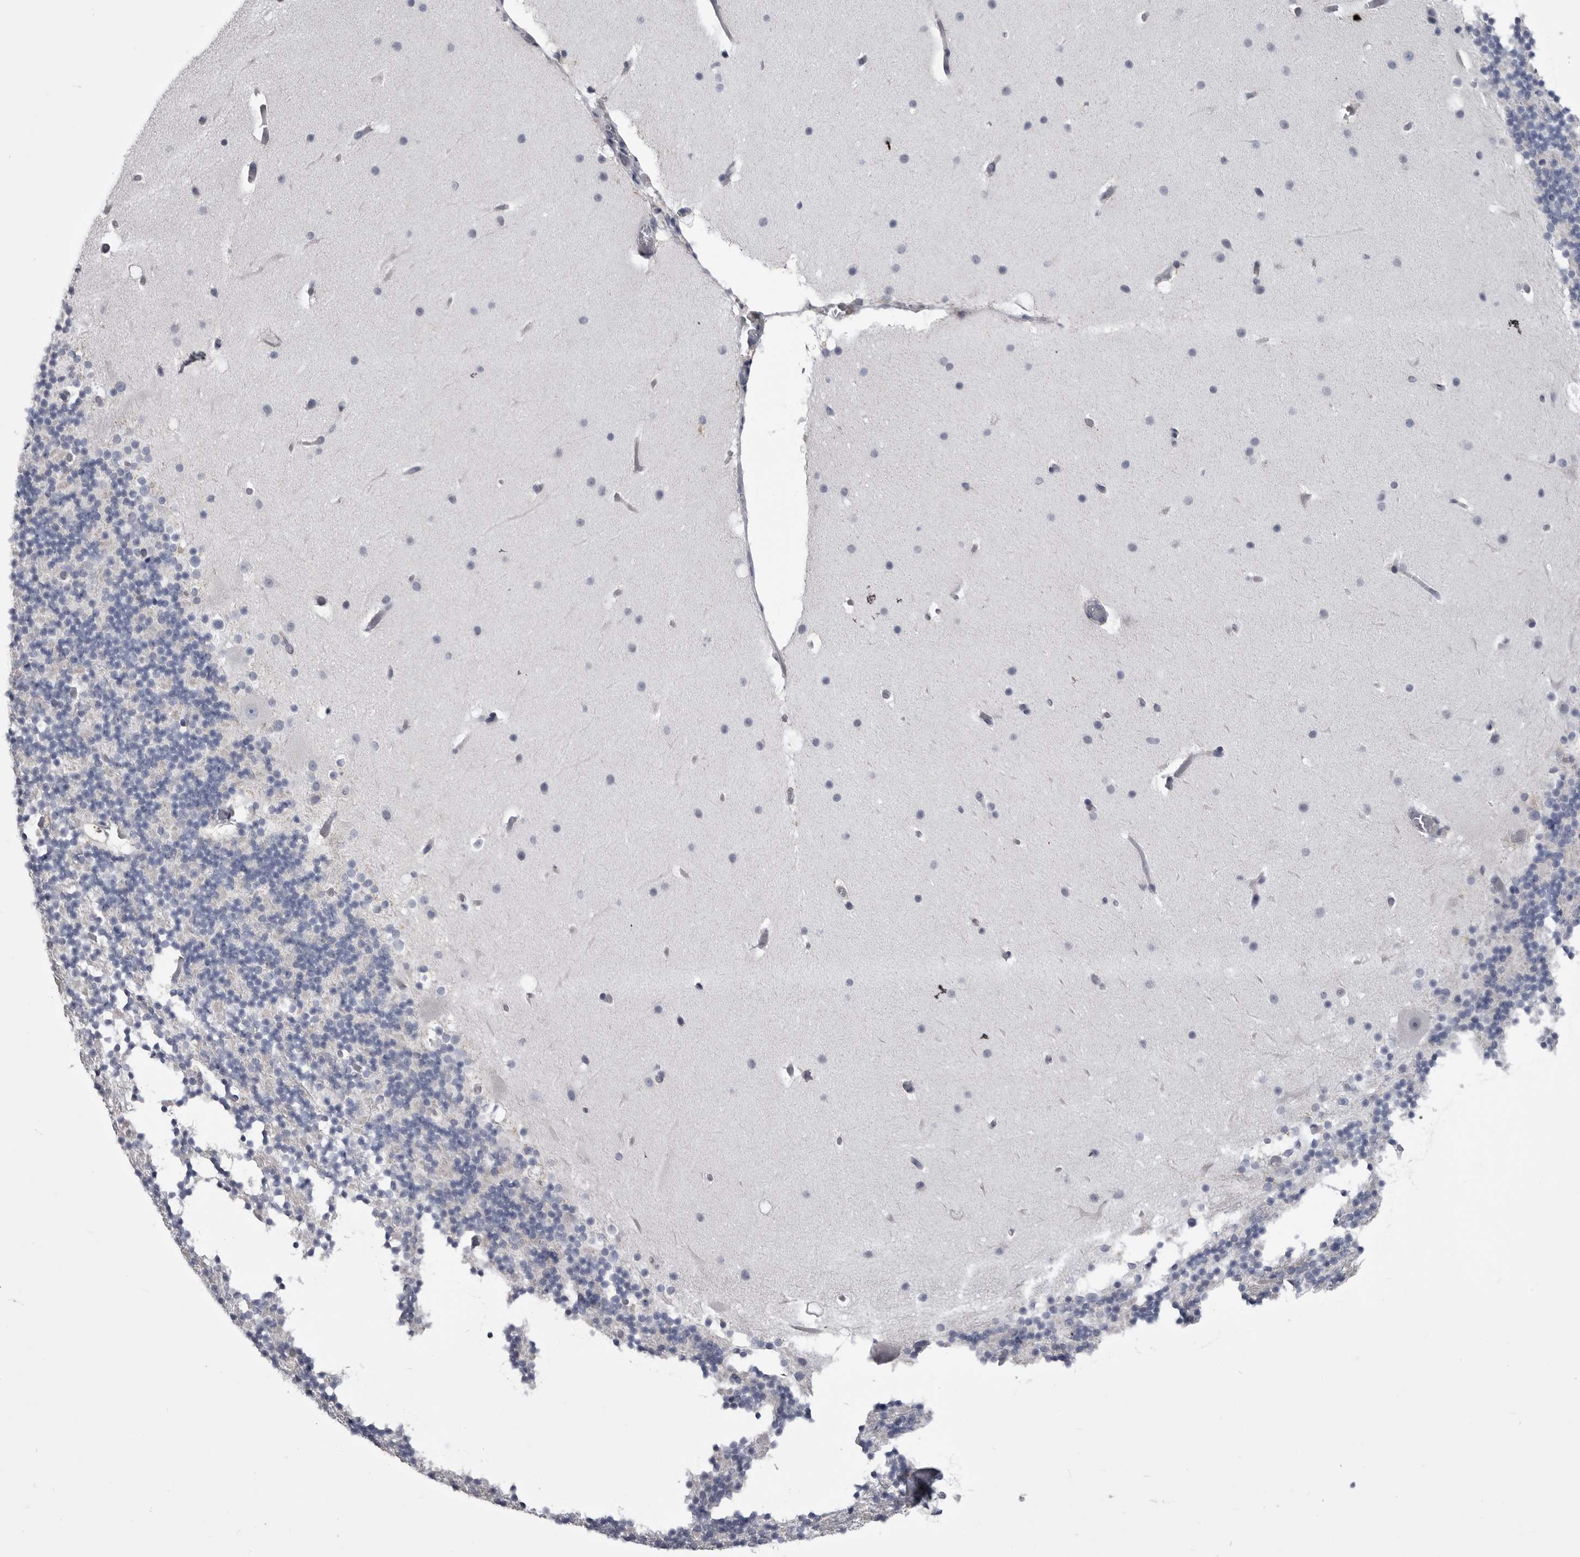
{"staining": {"intensity": "negative", "quantity": "none", "location": "none"}, "tissue": "cerebellum", "cell_type": "Cells in granular layer", "image_type": "normal", "snomed": [{"axis": "morphology", "description": "Normal tissue, NOS"}, {"axis": "topography", "description": "Cerebellum"}], "caption": "IHC of unremarkable cerebellum demonstrates no expression in cells in granular layer. (DAB immunohistochemistry (IHC) visualized using brightfield microscopy, high magnification).", "gene": "OPLAH", "patient": {"sex": "male", "age": 57}}